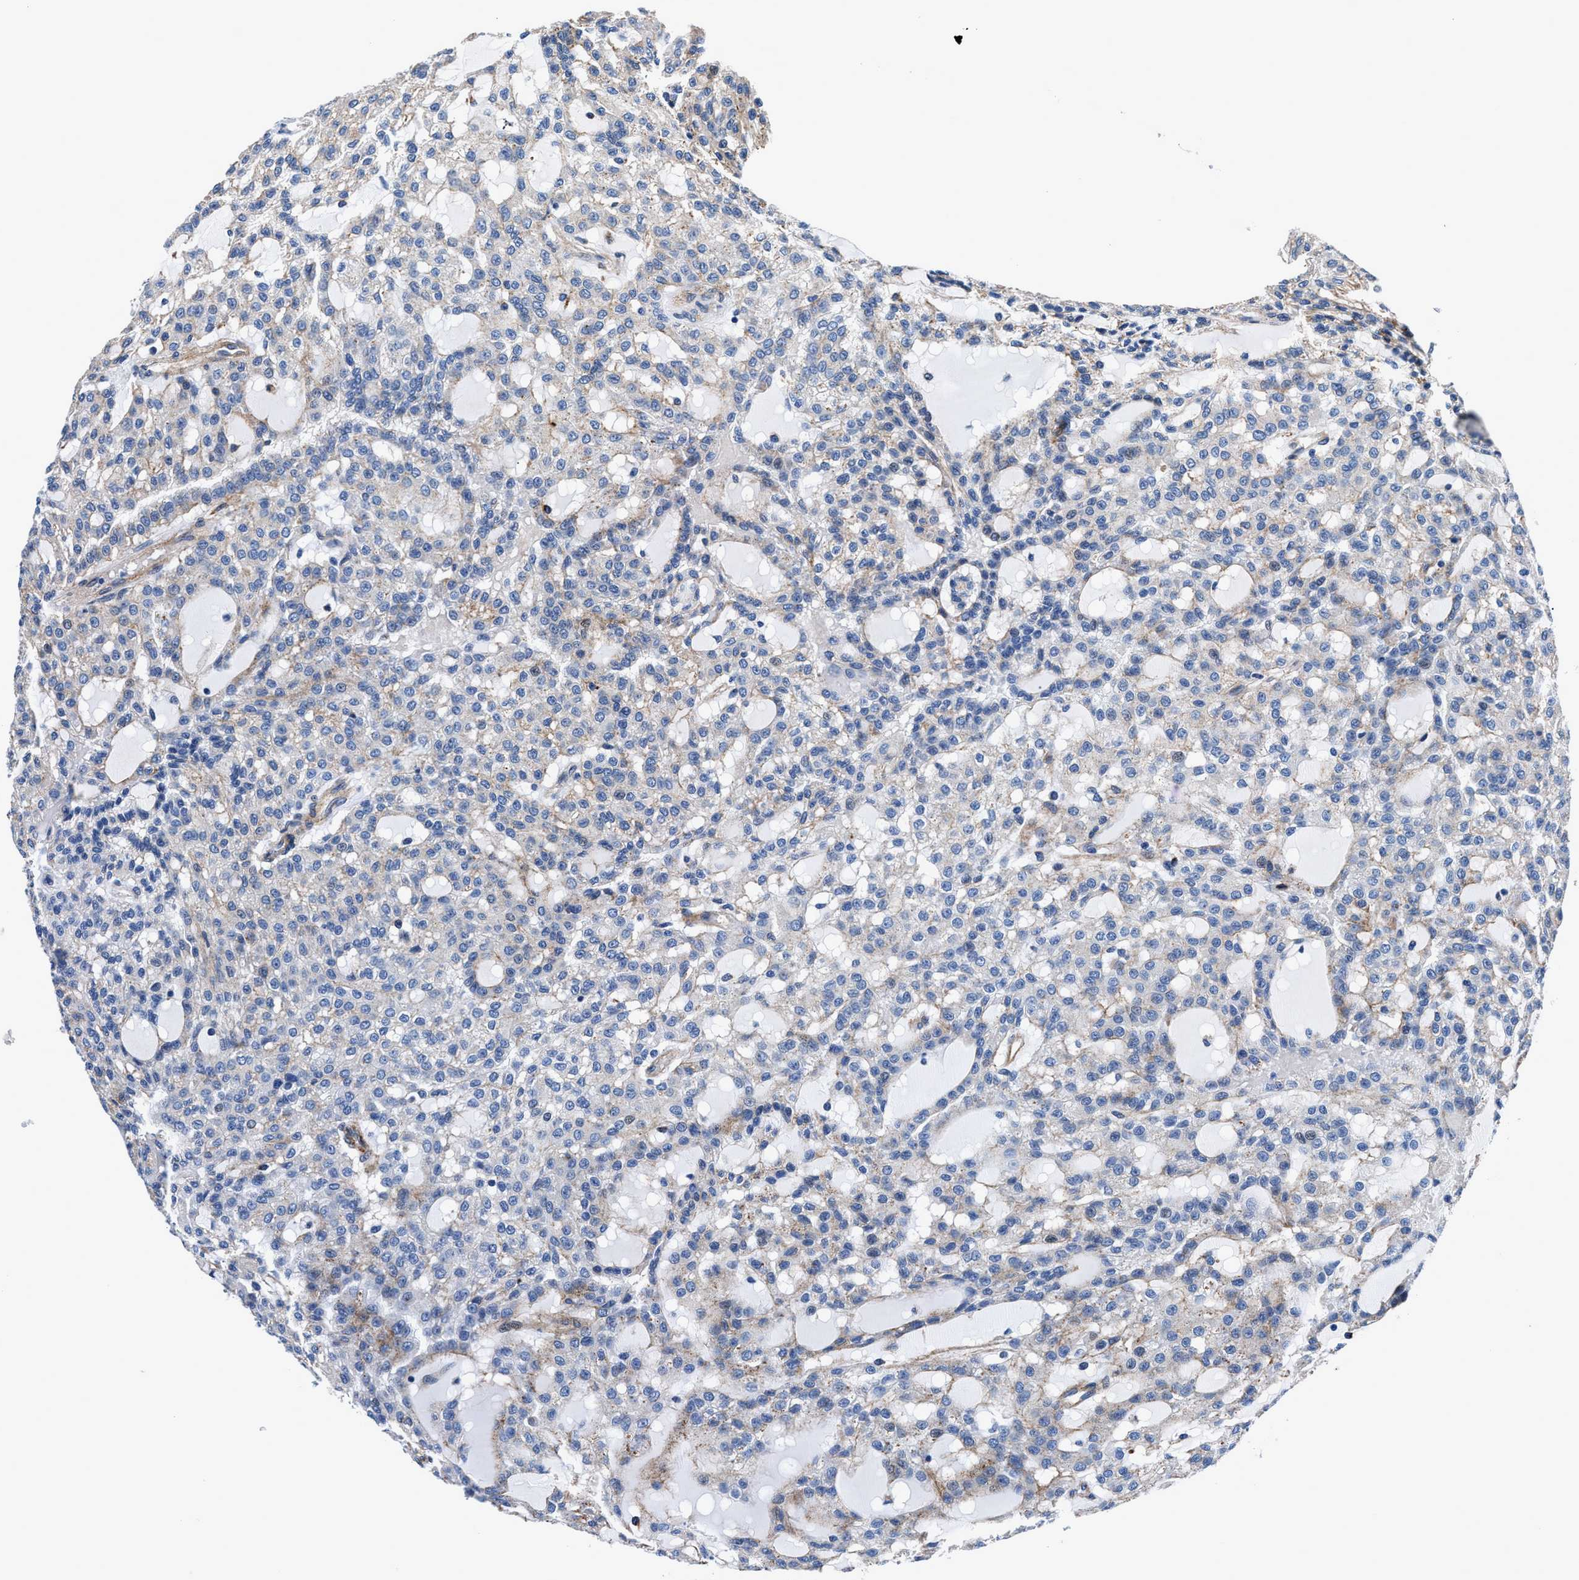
{"staining": {"intensity": "negative", "quantity": "none", "location": "none"}, "tissue": "renal cancer", "cell_type": "Tumor cells", "image_type": "cancer", "snomed": [{"axis": "morphology", "description": "Adenocarcinoma, NOS"}, {"axis": "topography", "description": "Kidney"}], "caption": "Micrograph shows no protein expression in tumor cells of renal cancer tissue.", "gene": "DAG1", "patient": {"sex": "male", "age": 63}}